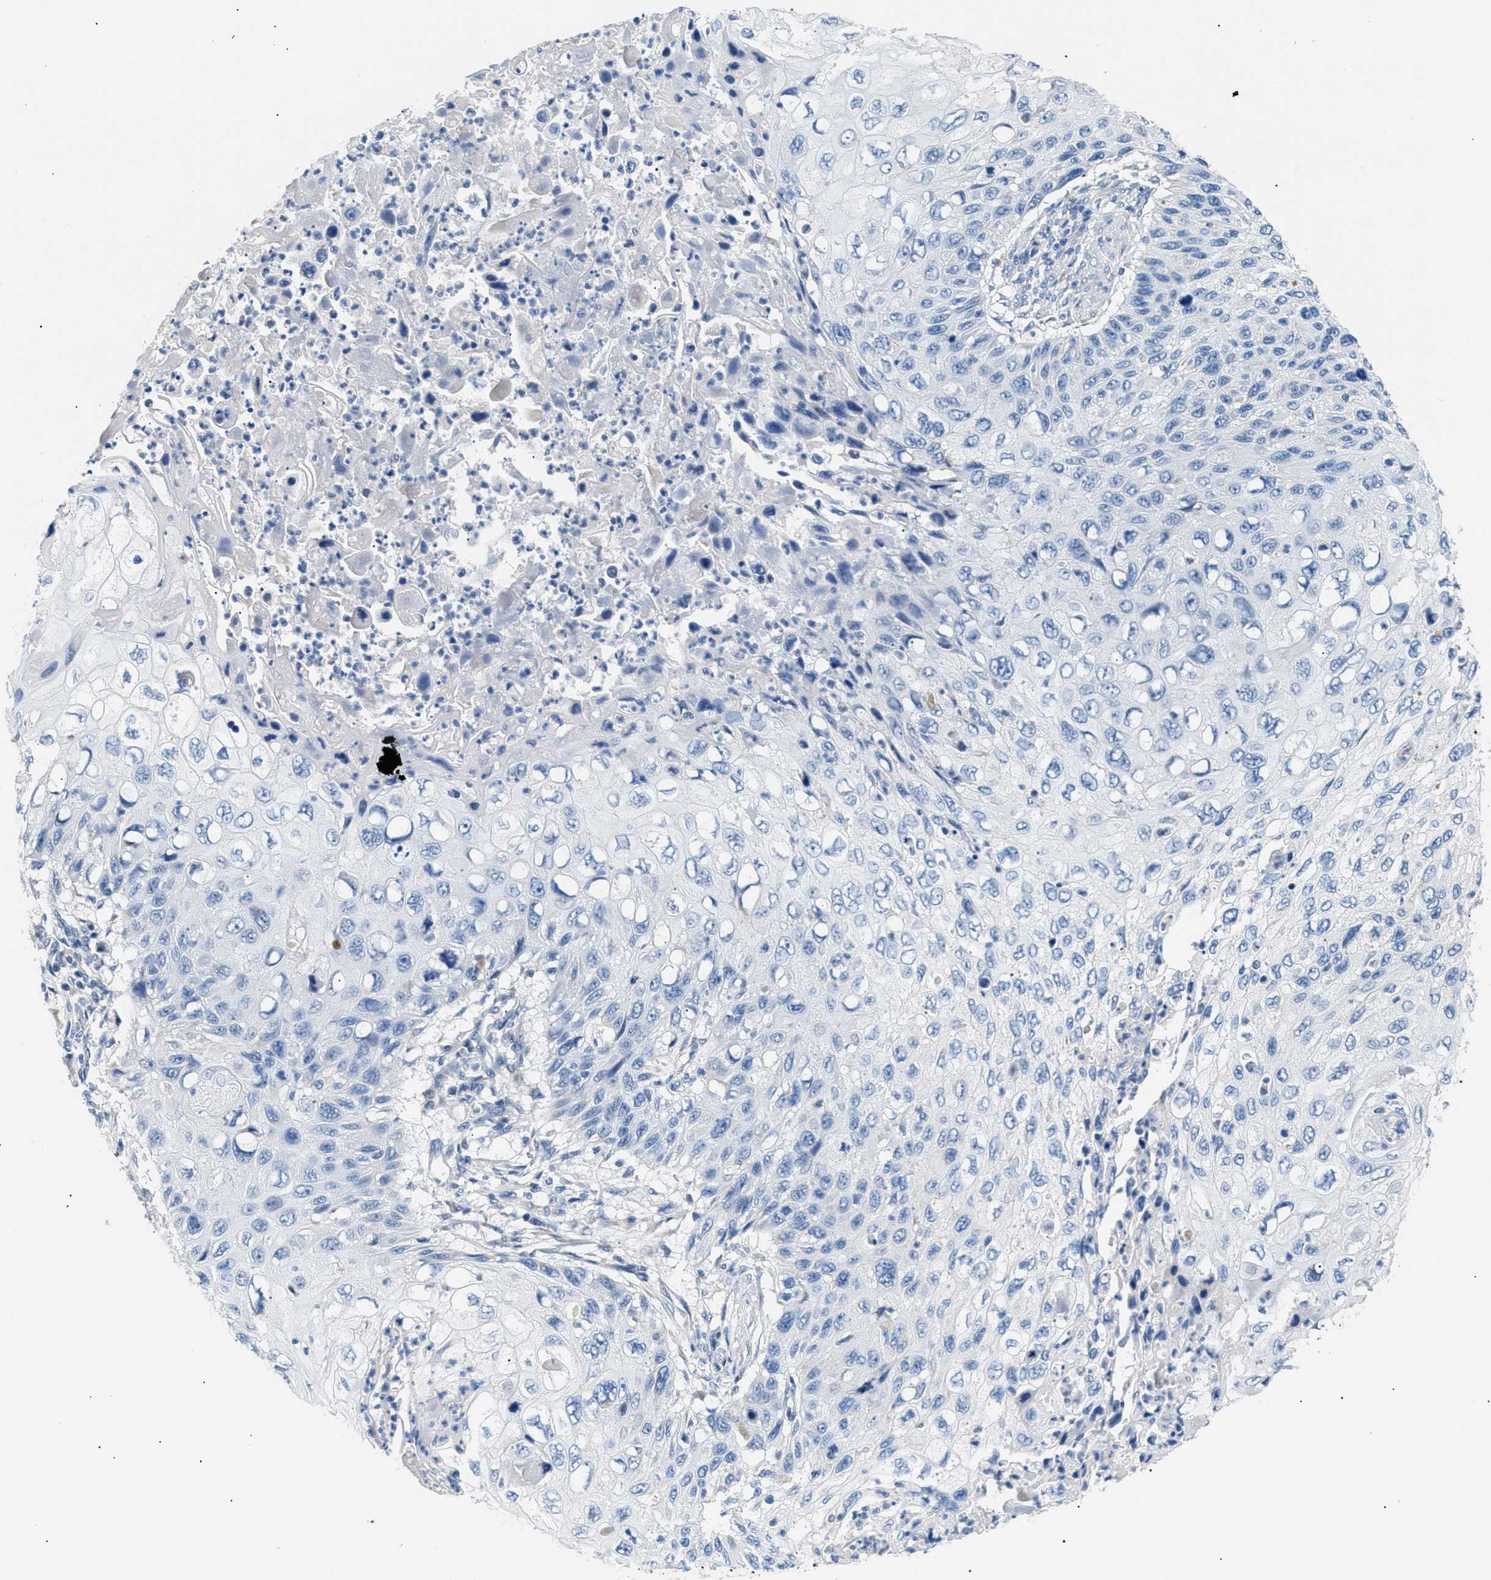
{"staining": {"intensity": "negative", "quantity": "none", "location": "none"}, "tissue": "cervical cancer", "cell_type": "Tumor cells", "image_type": "cancer", "snomed": [{"axis": "morphology", "description": "Squamous cell carcinoma, NOS"}, {"axis": "topography", "description": "Cervix"}], "caption": "This image is of cervical cancer (squamous cell carcinoma) stained with IHC to label a protein in brown with the nuclei are counter-stained blue. There is no positivity in tumor cells. (Stains: DAB IHC with hematoxylin counter stain, Microscopy: brightfield microscopy at high magnification).", "gene": "ILDR1", "patient": {"sex": "female", "age": 70}}